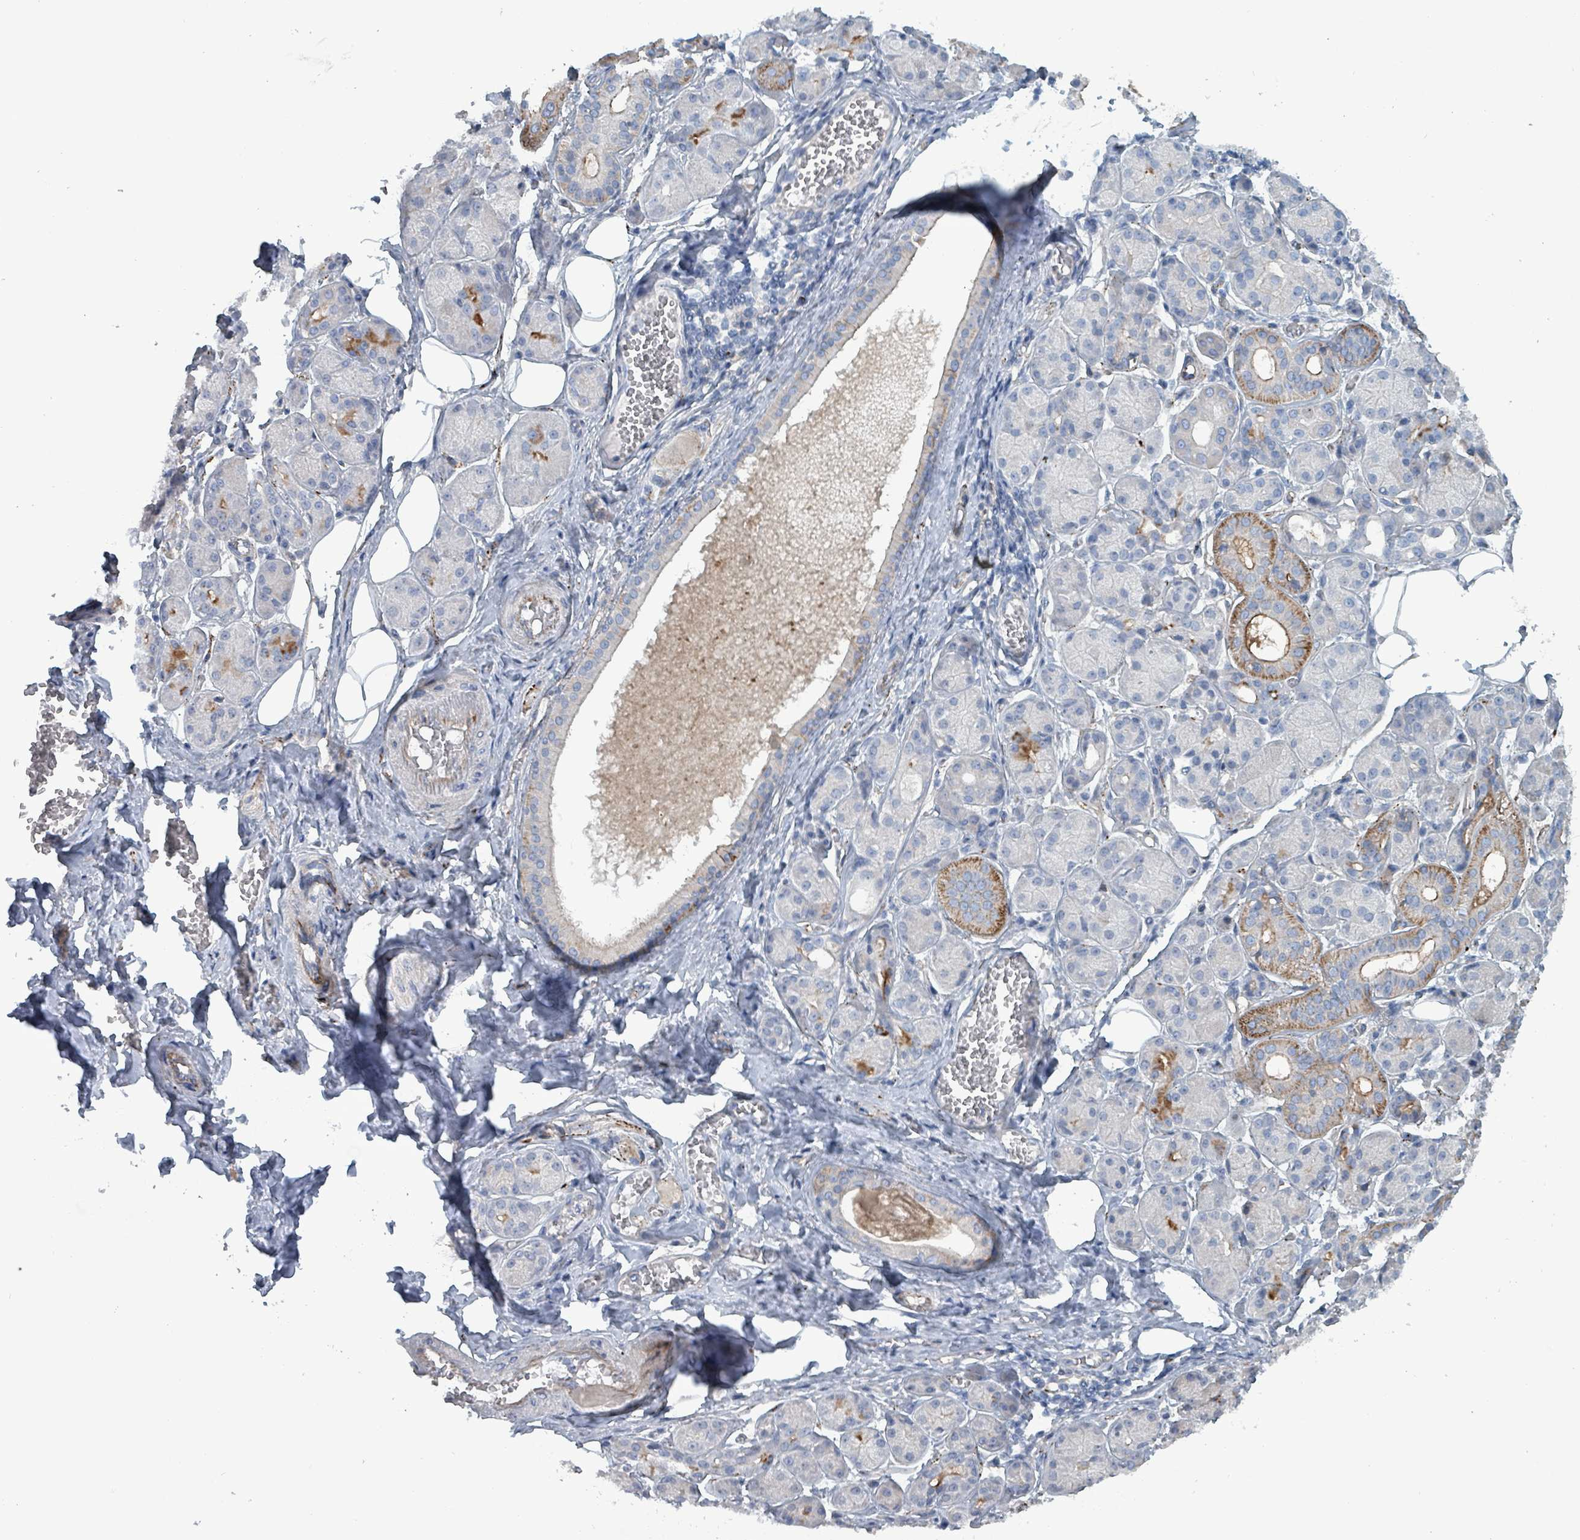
{"staining": {"intensity": "moderate", "quantity": "<25%", "location": "cytoplasmic/membranous"}, "tissue": "salivary gland", "cell_type": "Glandular cells", "image_type": "normal", "snomed": [{"axis": "morphology", "description": "Squamous cell carcinoma, NOS"}, {"axis": "topography", "description": "Skin"}, {"axis": "topography", "description": "Head-Neck"}], "caption": "Unremarkable salivary gland shows moderate cytoplasmic/membranous positivity in about <25% of glandular cells, visualized by immunohistochemistry.", "gene": "TAAR5", "patient": {"sex": "male", "age": 80}}